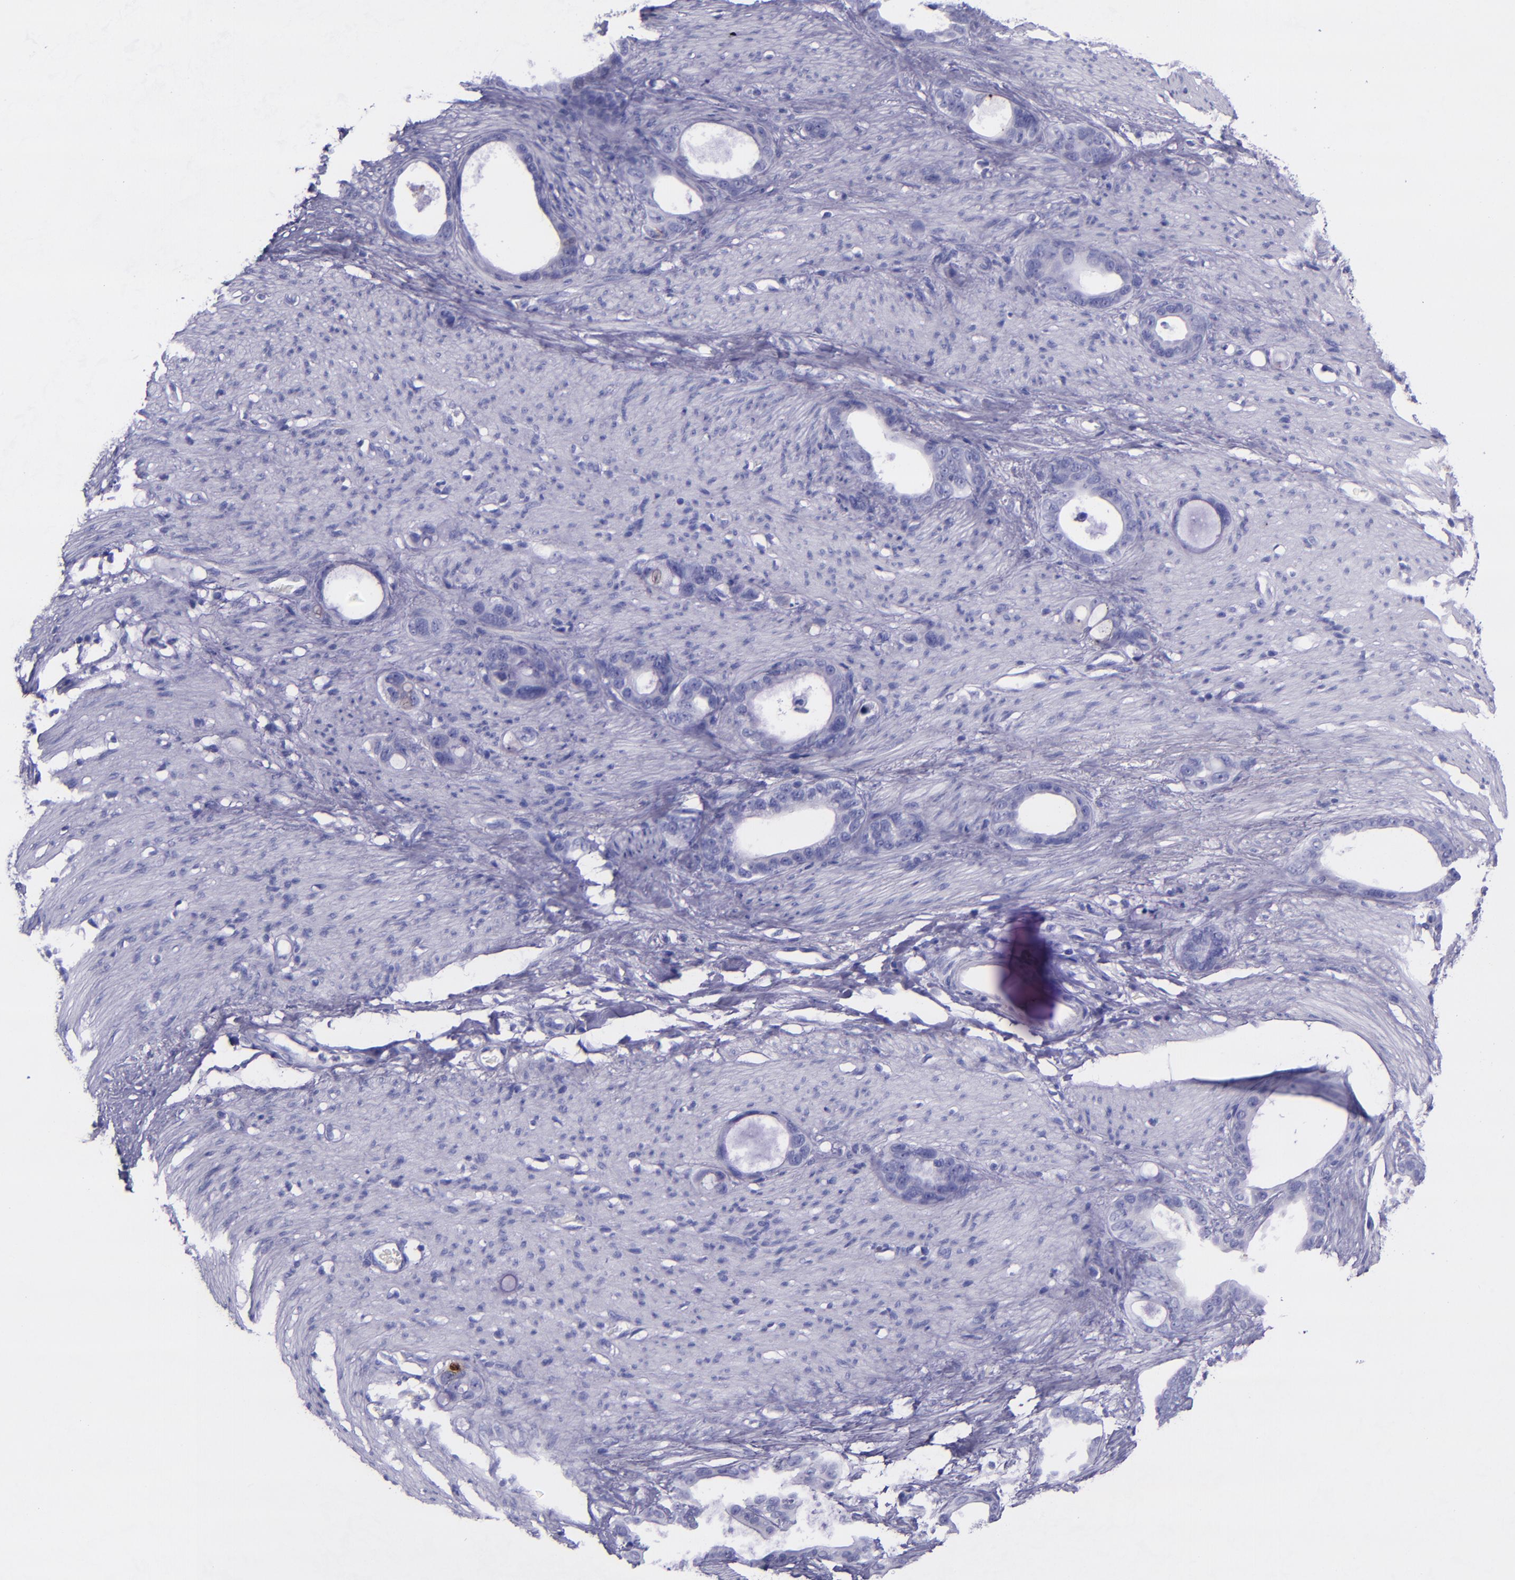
{"staining": {"intensity": "negative", "quantity": "none", "location": "none"}, "tissue": "stomach cancer", "cell_type": "Tumor cells", "image_type": "cancer", "snomed": [{"axis": "morphology", "description": "Adenocarcinoma, NOS"}, {"axis": "topography", "description": "Stomach"}], "caption": "This photomicrograph is of stomach adenocarcinoma stained with immunohistochemistry (IHC) to label a protein in brown with the nuclei are counter-stained blue. There is no expression in tumor cells.", "gene": "SLPI", "patient": {"sex": "female", "age": 75}}